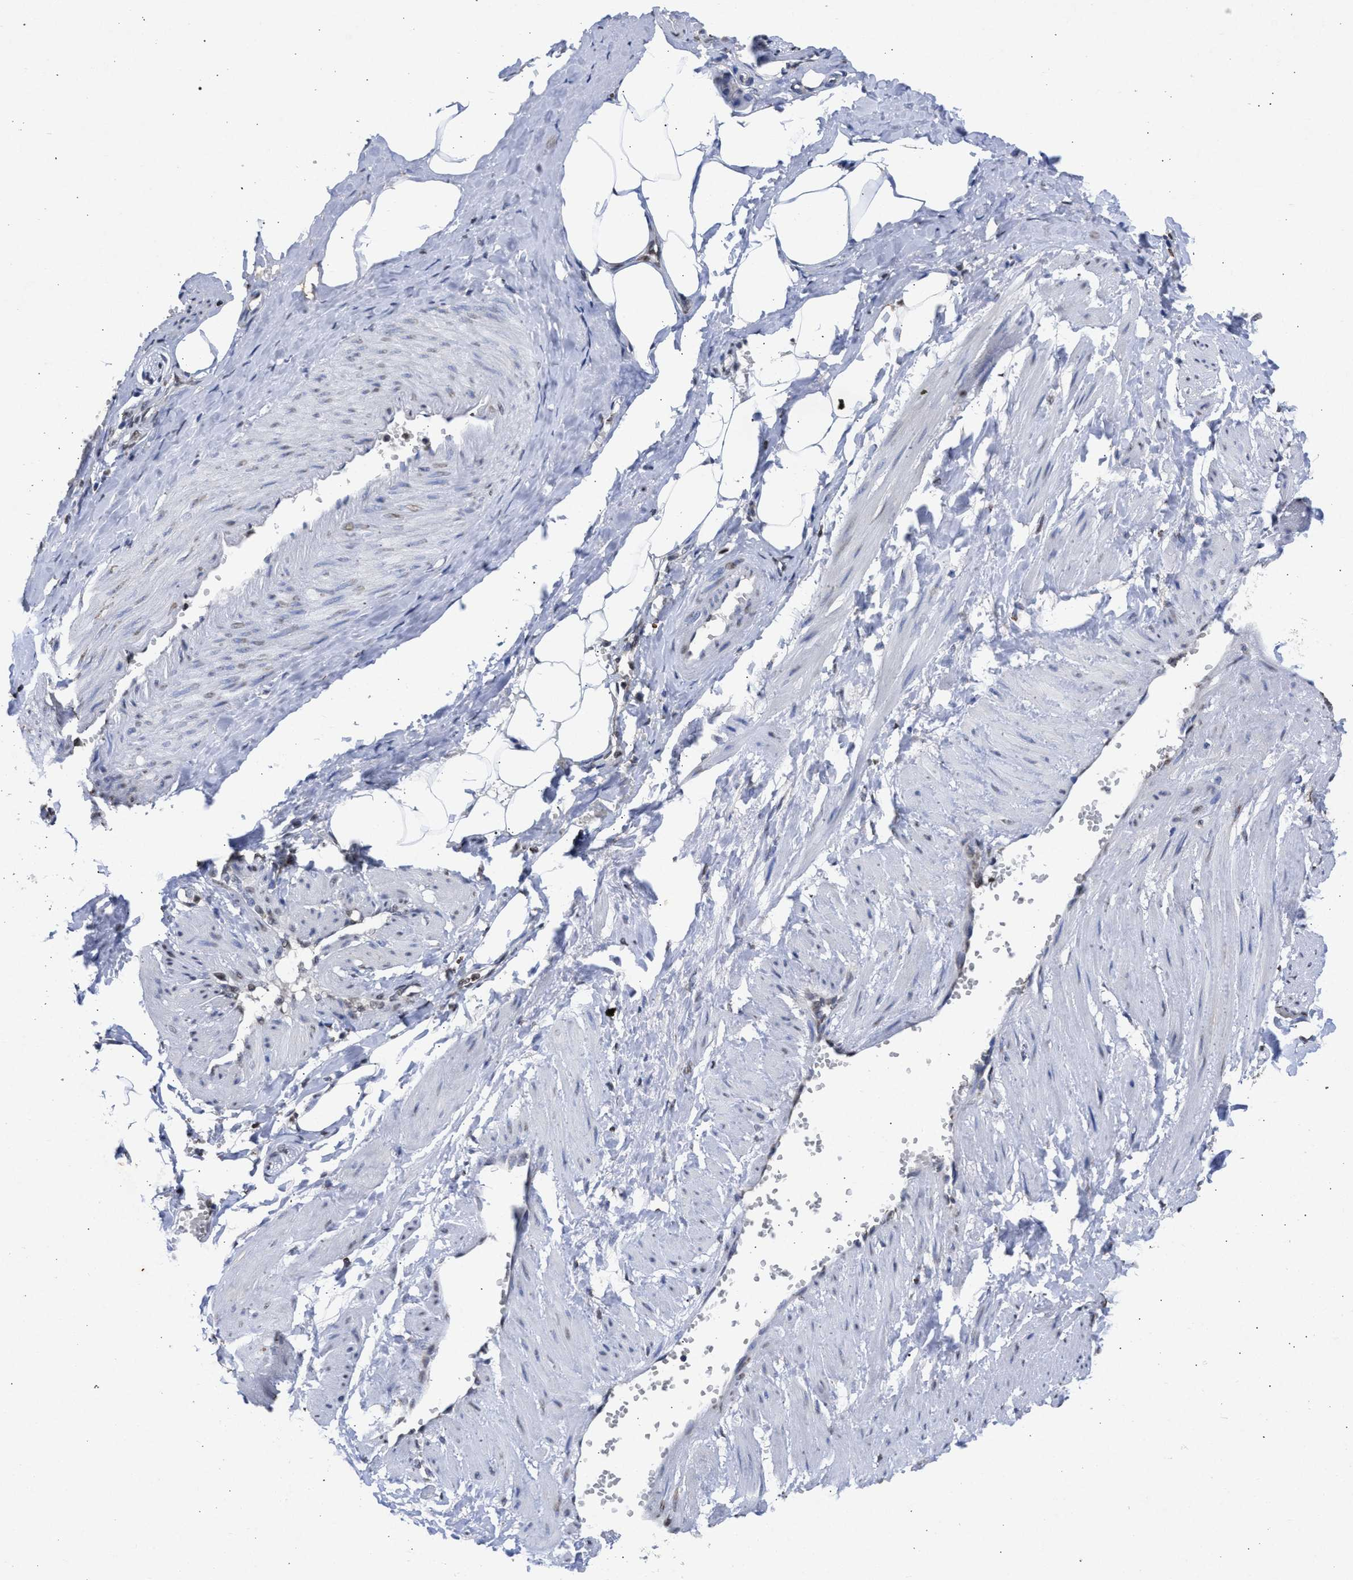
{"staining": {"intensity": "negative", "quantity": "none", "location": "none"}, "tissue": "adipose tissue", "cell_type": "Adipocytes", "image_type": "normal", "snomed": [{"axis": "morphology", "description": "Normal tissue, NOS"}, {"axis": "topography", "description": "Soft tissue"}, {"axis": "topography", "description": "Vascular tissue"}], "caption": "The image shows no significant expression in adipocytes of adipose tissue. Brightfield microscopy of immunohistochemistry stained with DAB (3,3'-diaminobenzidine) (brown) and hematoxylin (blue), captured at high magnification.", "gene": "NUP35", "patient": {"sex": "female", "age": 35}}